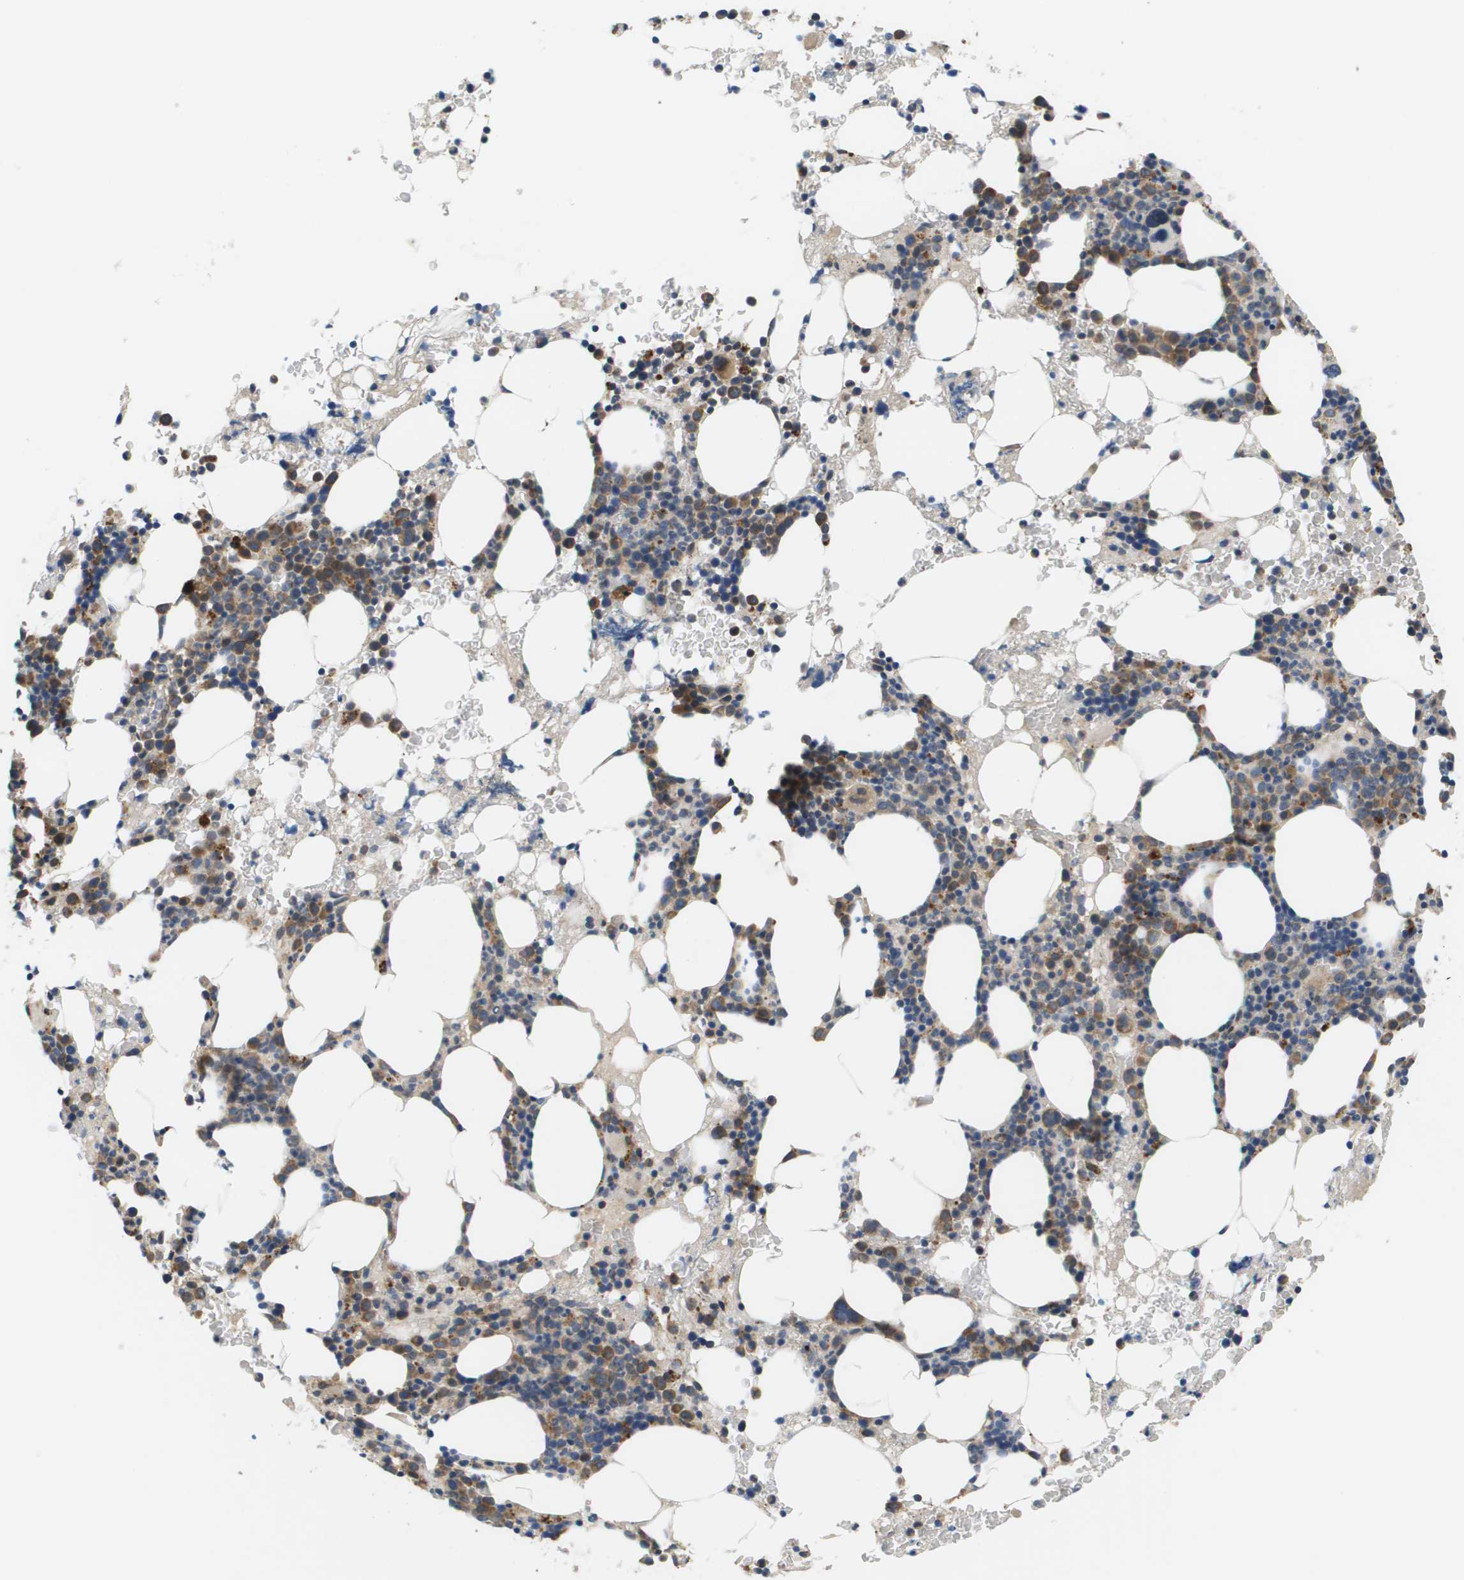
{"staining": {"intensity": "moderate", "quantity": "25%-75%", "location": "cytoplasmic/membranous"}, "tissue": "bone marrow", "cell_type": "Hematopoietic cells", "image_type": "normal", "snomed": [{"axis": "morphology", "description": "Normal tissue, NOS"}, {"axis": "morphology", "description": "Inflammation, NOS"}, {"axis": "topography", "description": "Bone marrow"}], "caption": "Hematopoietic cells show moderate cytoplasmic/membranous expression in about 25%-75% of cells in normal bone marrow. (DAB IHC with brightfield microscopy, high magnification).", "gene": "SLC25A20", "patient": {"sex": "female", "age": 84}}